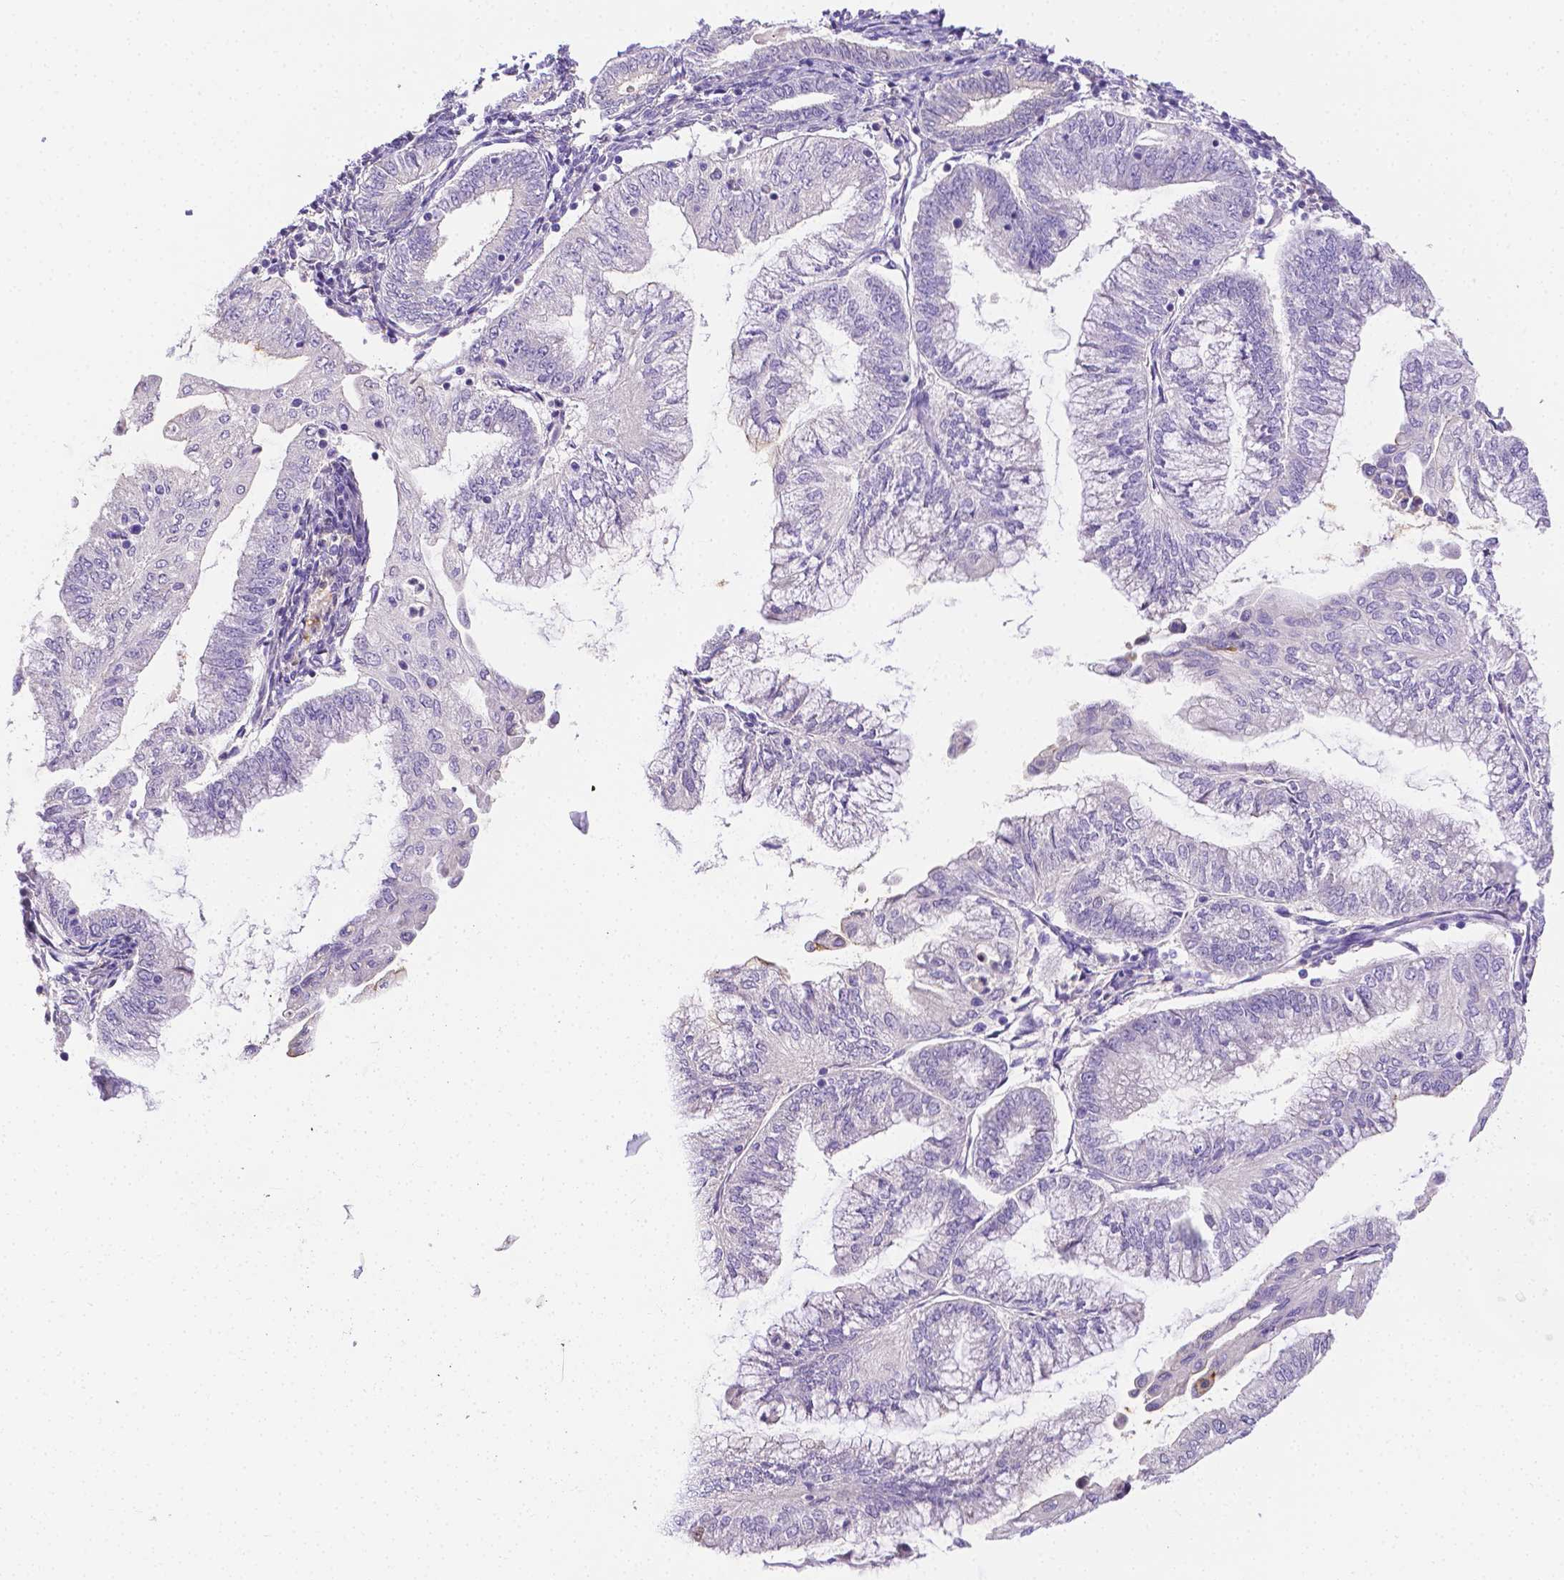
{"staining": {"intensity": "negative", "quantity": "none", "location": "none"}, "tissue": "endometrial cancer", "cell_type": "Tumor cells", "image_type": "cancer", "snomed": [{"axis": "morphology", "description": "Adenocarcinoma, NOS"}, {"axis": "topography", "description": "Endometrium"}], "caption": "Immunohistochemistry (IHC) photomicrograph of neoplastic tissue: endometrial adenocarcinoma stained with DAB (3,3'-diaminobenzidine) displays no significant protein staining in tumor cells.", "gene": "NXPH2", "patient": {"sex": "female", "age": 55}}